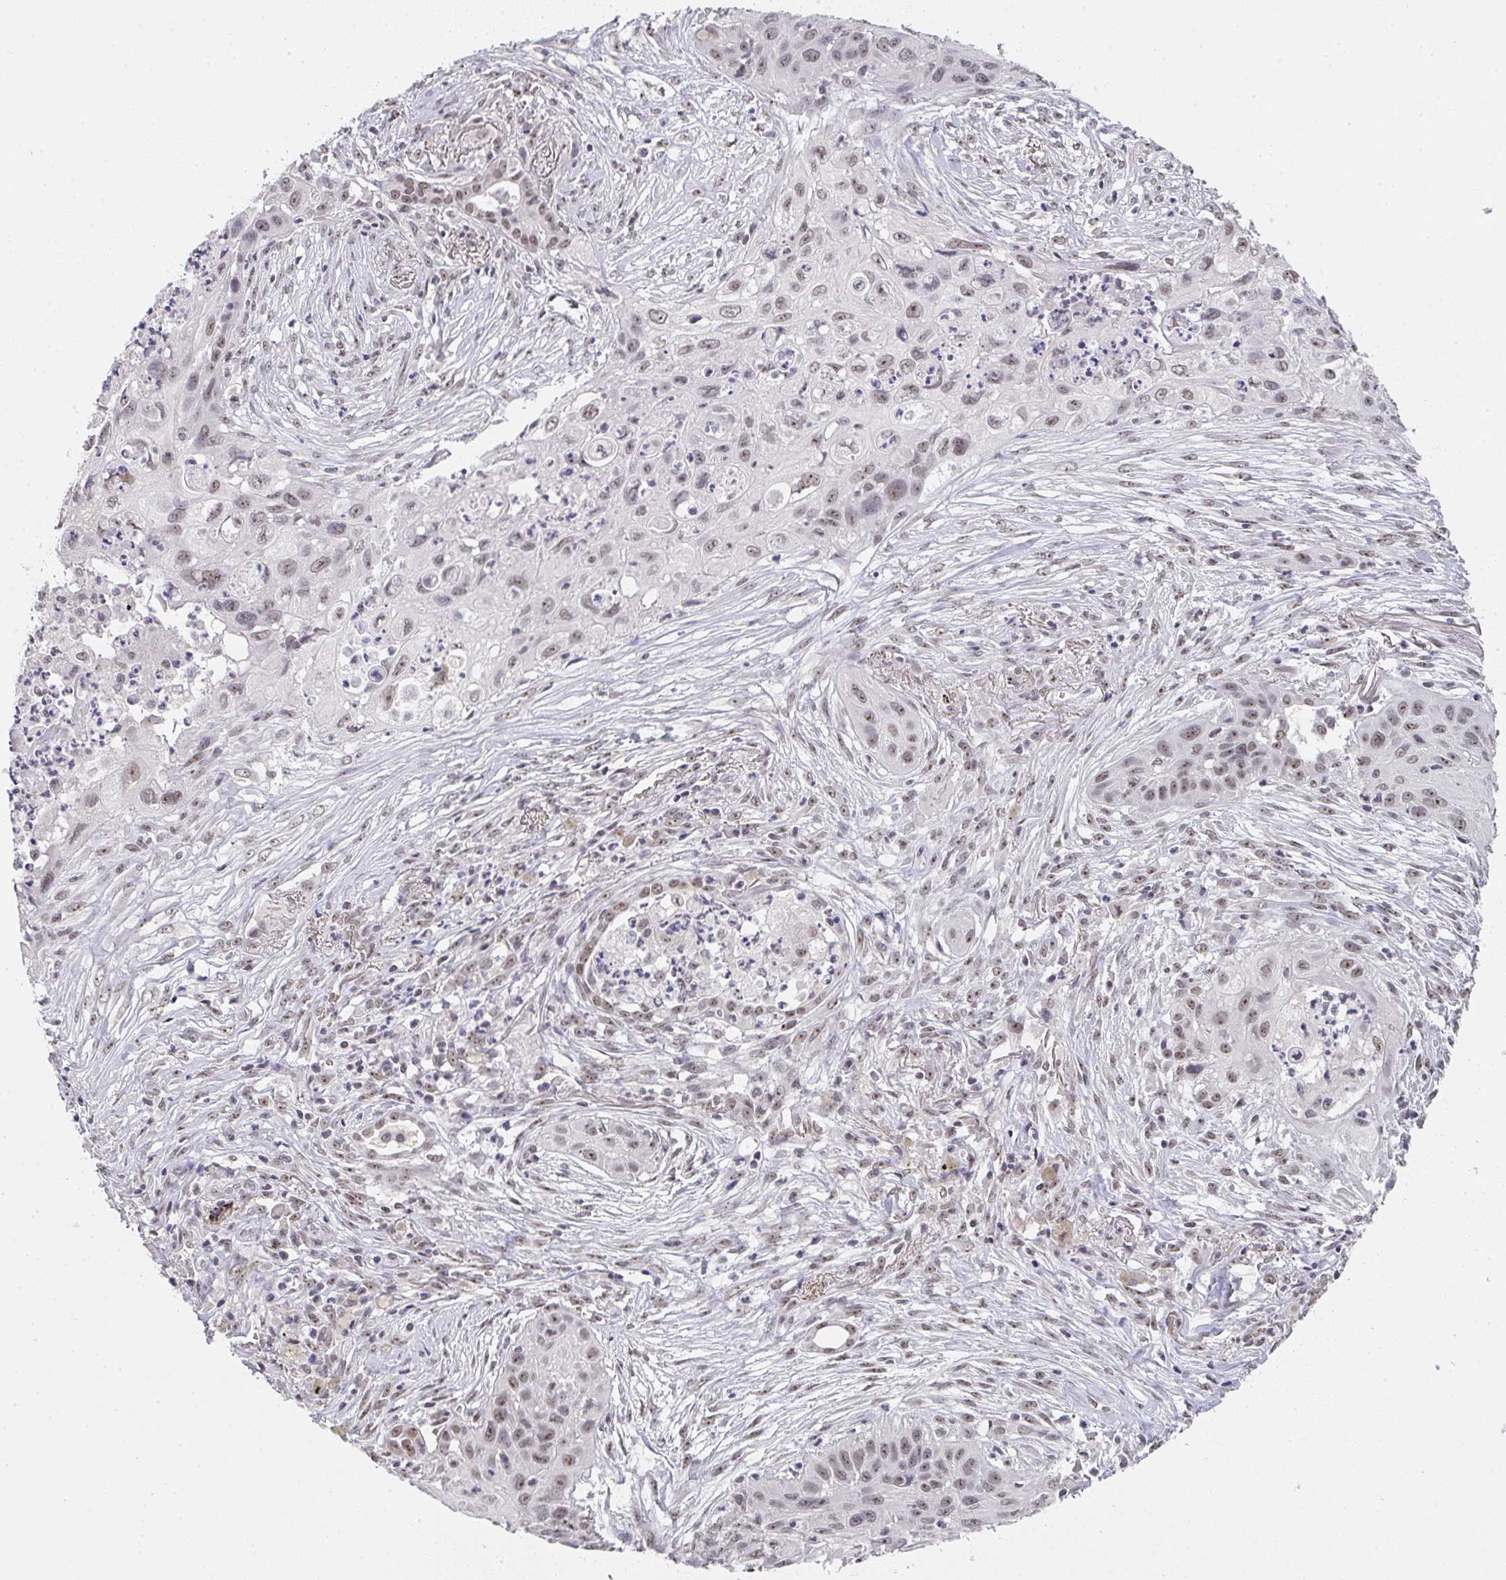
{"staining": {"intensity": "weak", "quantity": ">75%", "location": "nuclear"}, "tissue": "lung cancer", "cell_type": "Tumor cells", "image_type": "cancer", "snomed": [{"axis": "morphology", "description": "Squamous cell carcinoma, NOS"}, {"axis": "topography", "description": "Lung"}], "caption": "There is low levels of weak nuclear positivity in tumor cells of lung cancer, as demonstrated by immunohistochemical staining (brown color).", "gene": "DKC1", "patient": {"sex": "male", "age": 71}}